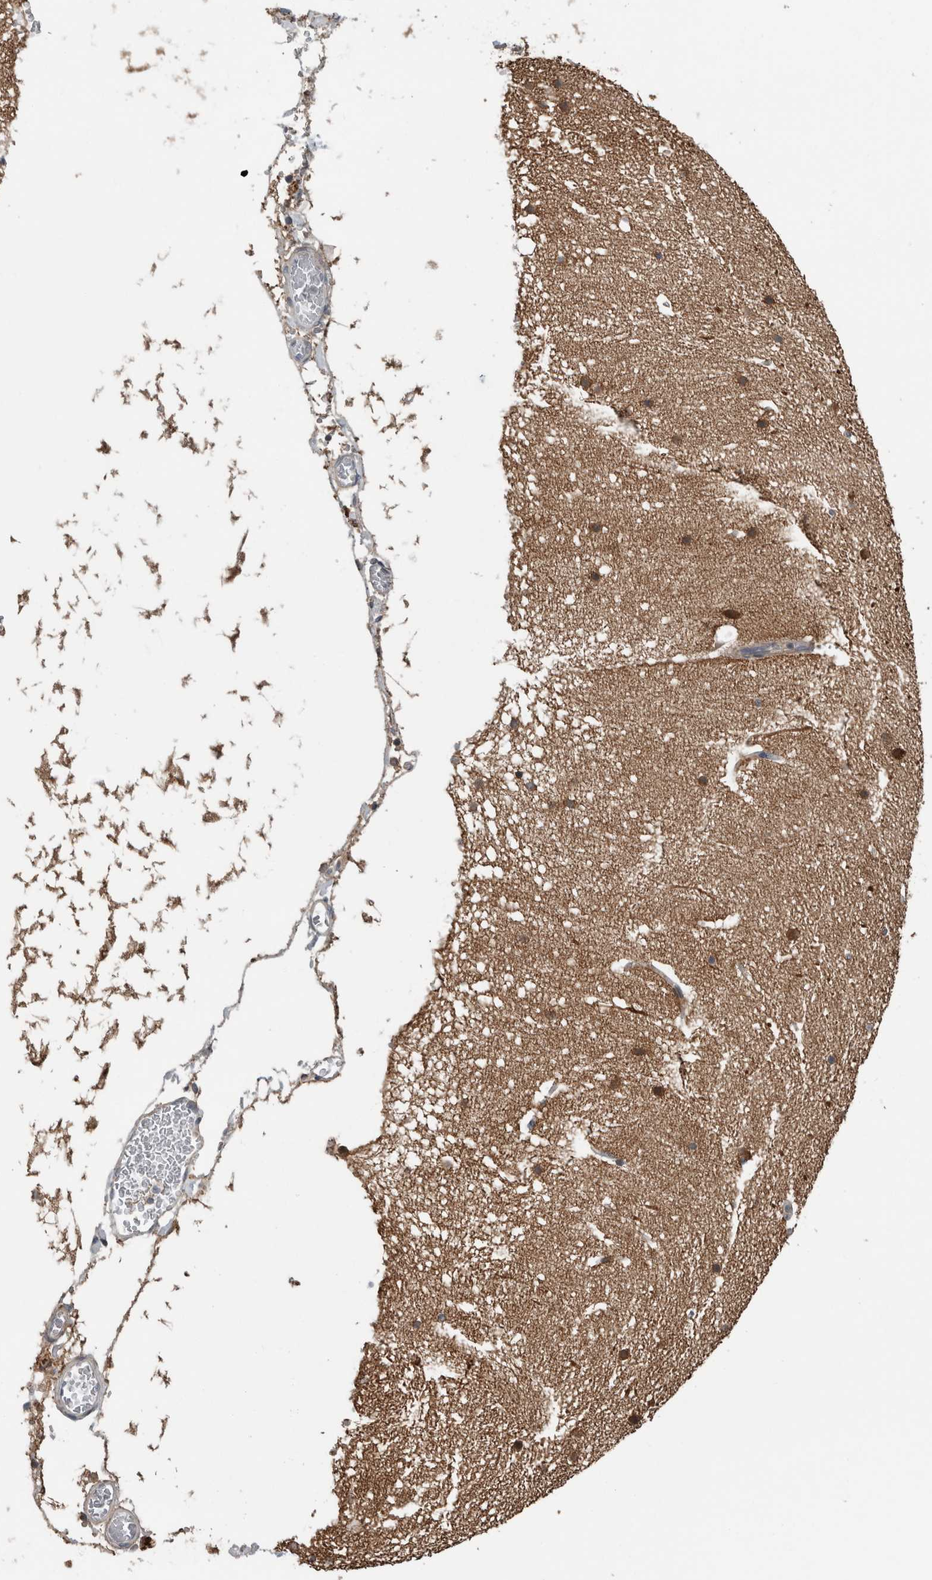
{"staining": {"intensity": "moderate", "quantity": ">75%", "location": "cytoplasmic/membranous"}, "tissue": "cerebellum", "cell_type": "Cells in molecular layer", "image_type": "normal", "snomed": [{"axis": "morphology", "description": "Normal tissue, NOS"}, {"axis": "topography", "description": "Cerebellum"}], "caption": "A high-resolution histopathology image shows IHC staining of benign cerebellum, which reveals moderate cytoplasmic/membranous staining in about >75% of cells in molecular layer.", "gene": "GBA2", "patient": {"sex": "male", "age": 57}}